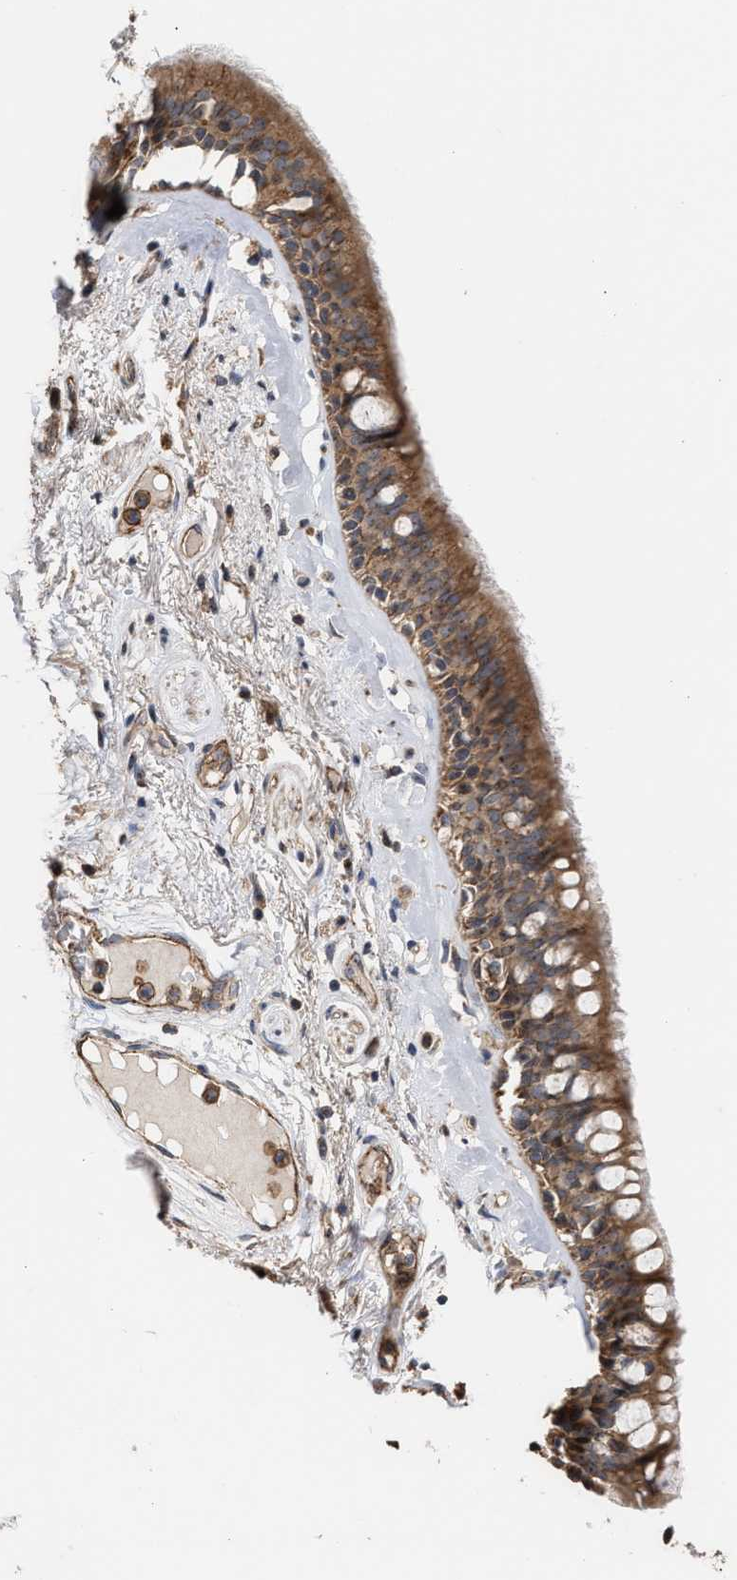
{"staining": {"intensity": "moderate", "quantity": ">75%", "location": "cytoplasmic/membranous"}, "tissue": "bronchus", "cell_type": "Respiratory epithelial cells", "image_type": "normal", "snomed": [{"axis": "morphology", "description": "Normal tissue, NOS"}, {"axis": "topography", "description": "Cartilage tissue"}], "caption": "This photomicrograph exhibits immunohistochemistry staining of benign bronchus, with medium moderate cytoplasmic/membranous expression in approximately >75% of respiratory epithelial cells.", "gene": "EXOSC2", "patient": {"sex": "female", "age": 63}}